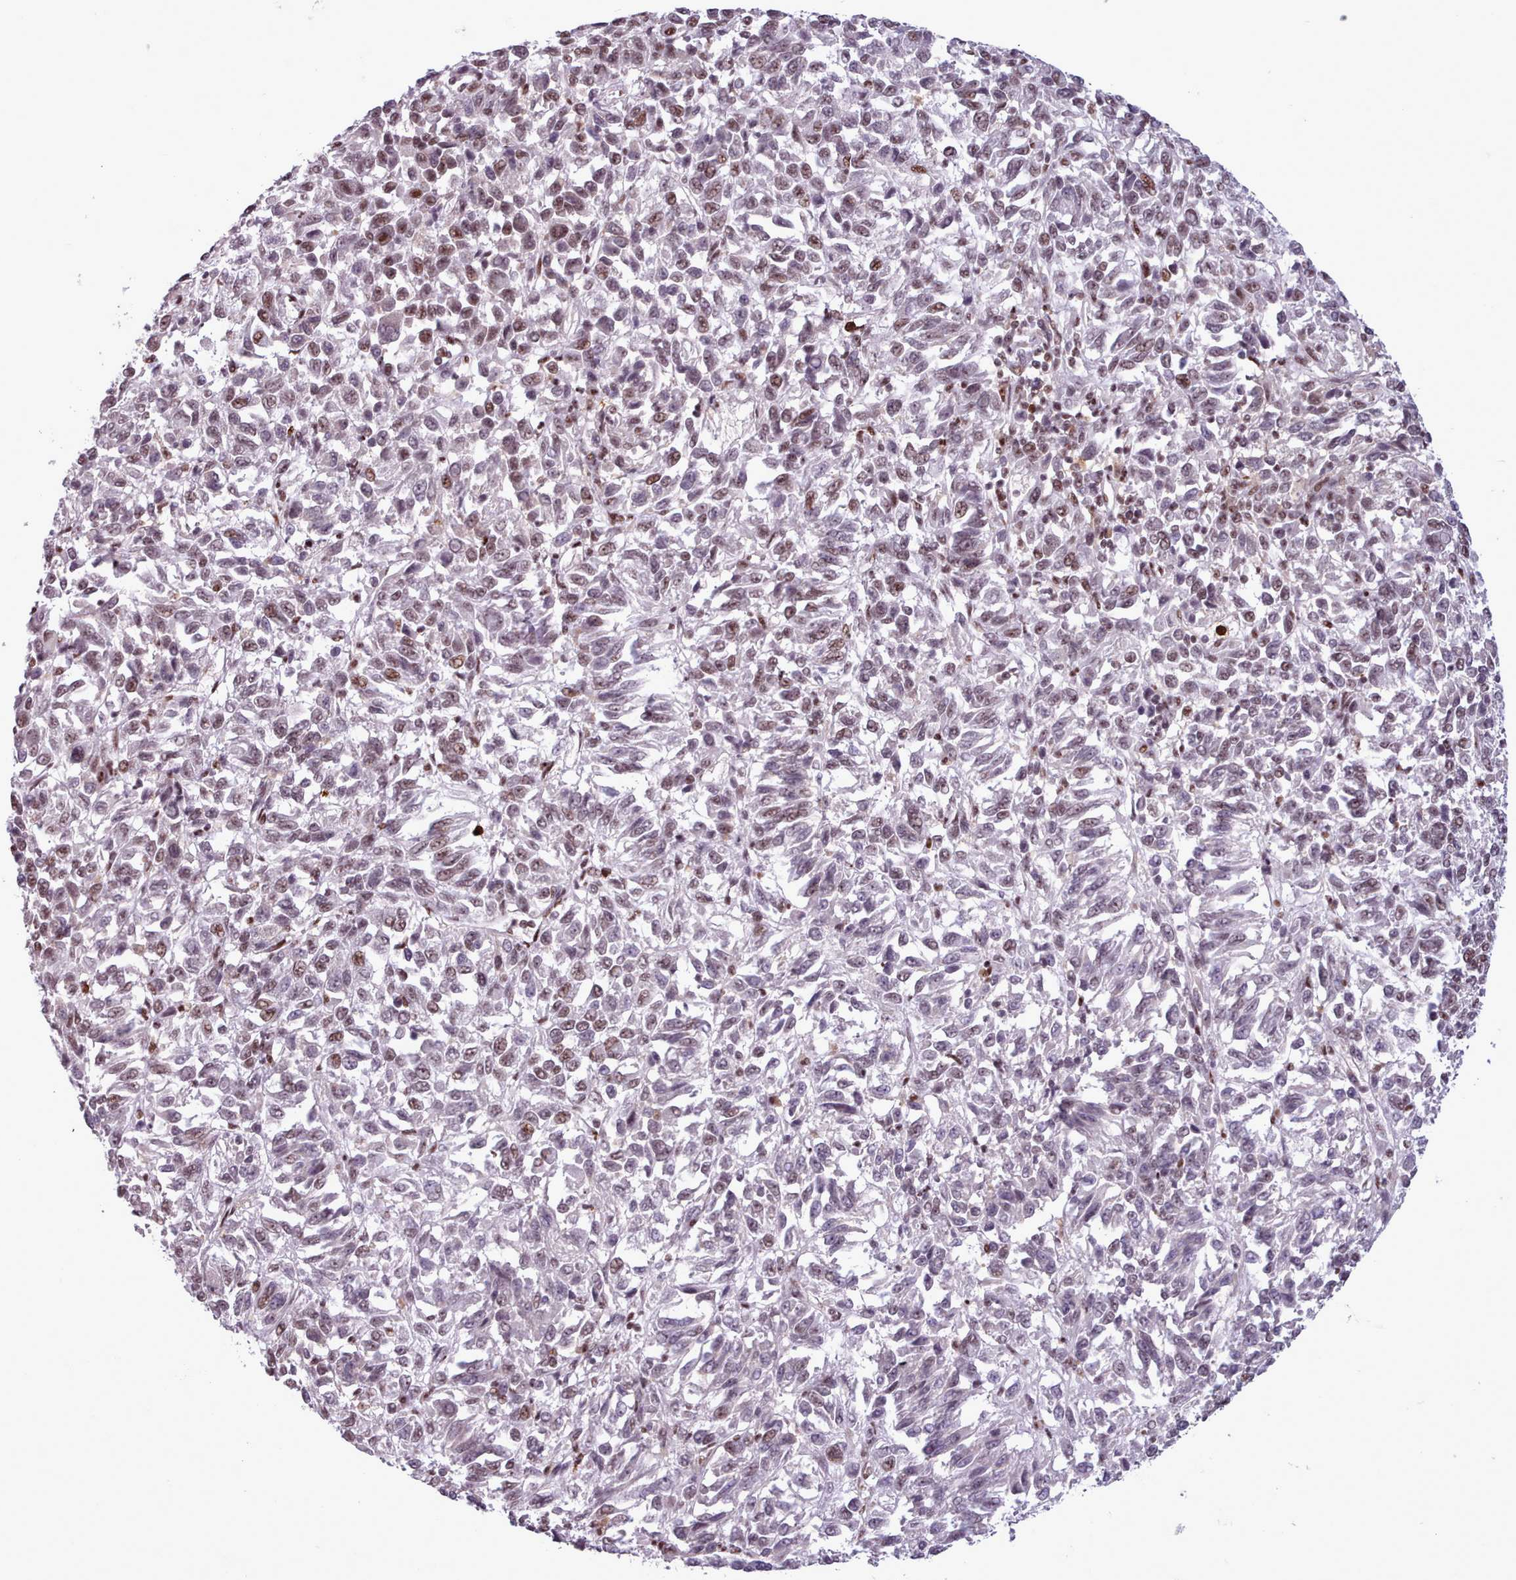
{"staining": {"intensity": "moderate", "quantity": ">75%", "location": "nuclear"}, "tissue": "melanoma", "cell_type": "Tumor cells", "image_type": "cancer", "snomed": [{"axis": "morphology", "description": "Malignant melanoma, Metastatic site"}, {"axis": "topography", "description": "Lung"}], "caption": "Immunohistochemical staining of human melanoma reveals medium levels of moderate nuclear staining in about >75% of tumor cells.", "gene": "SRSF4", "patient": {"sex": "male", "age": 64}}